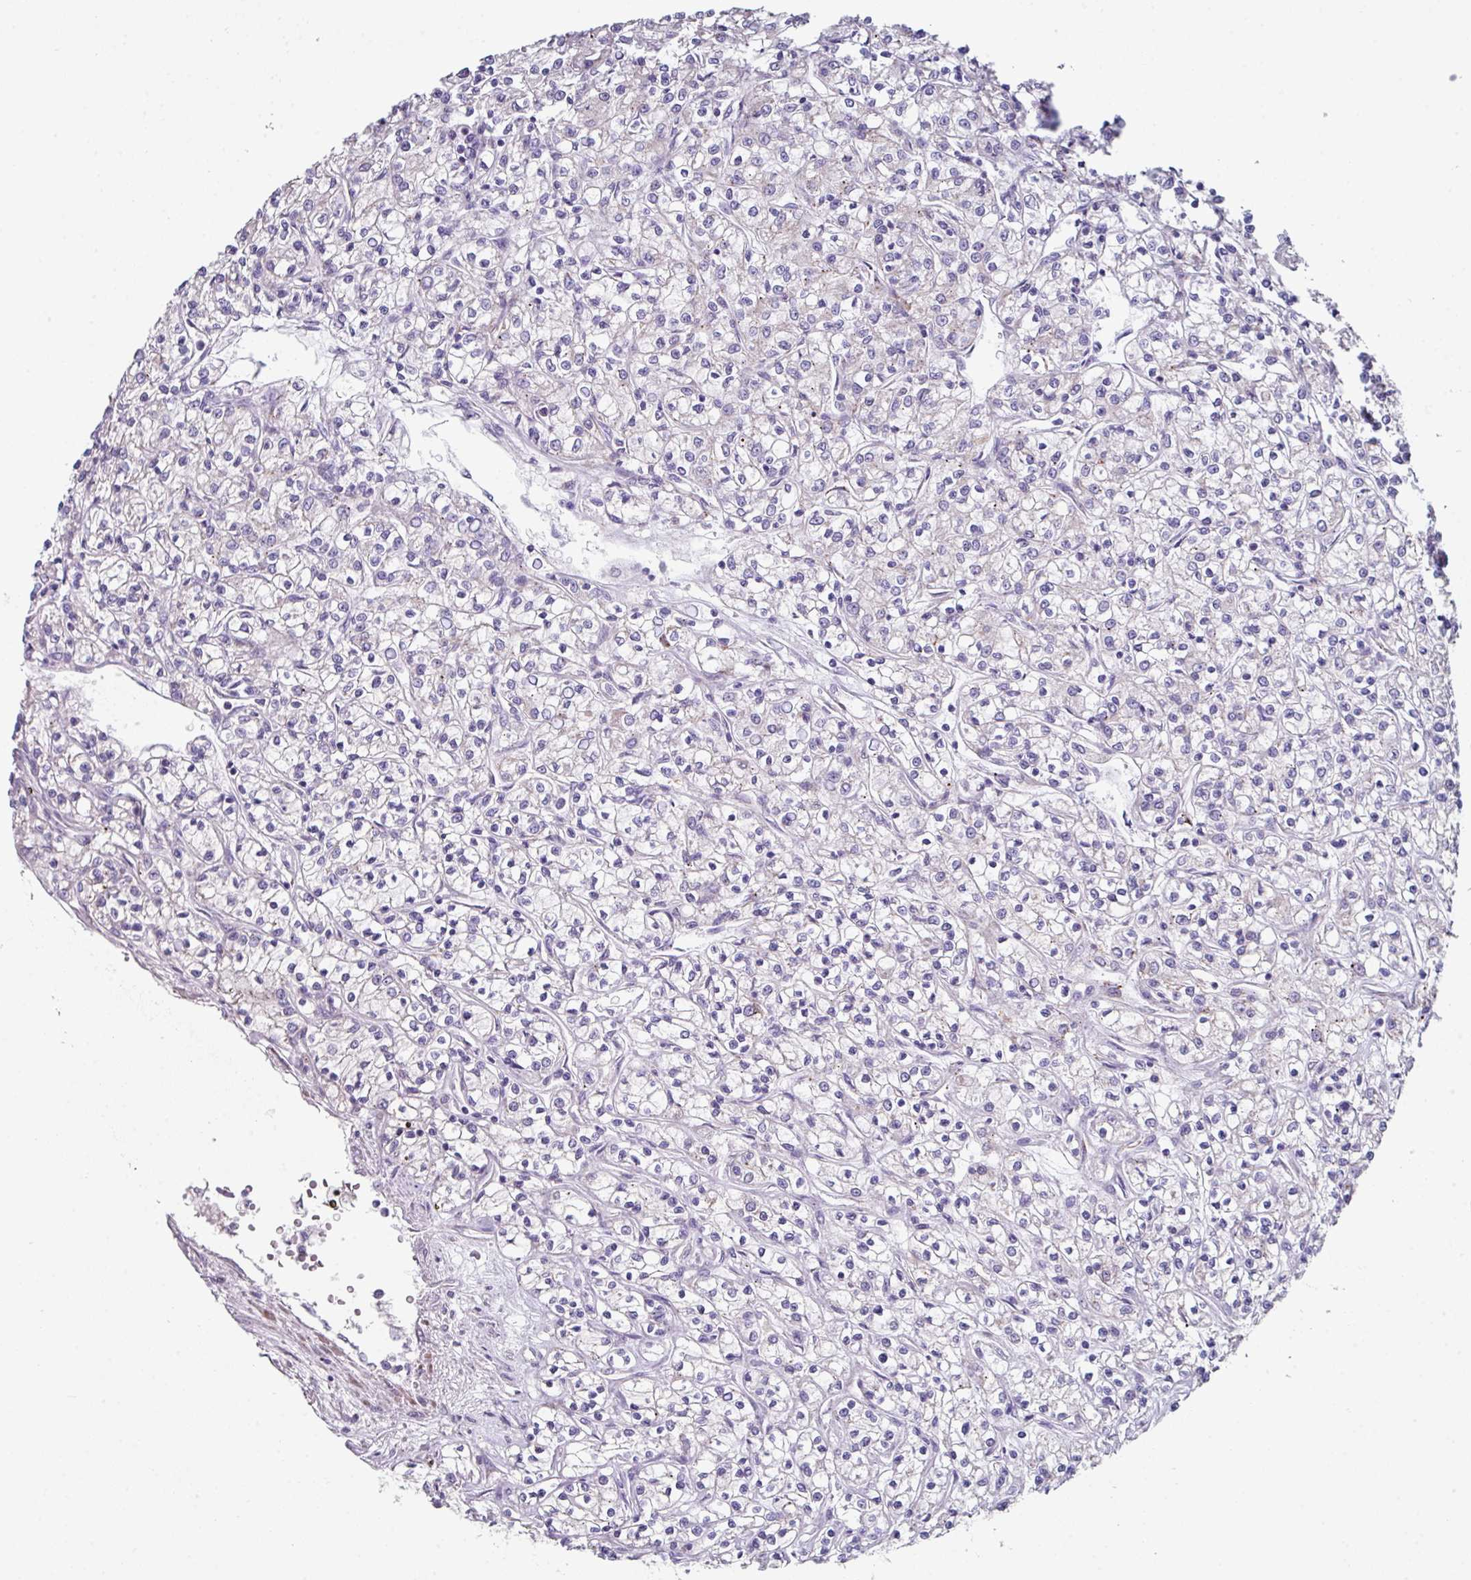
{"staining": {"intensity": "negative", "quantity": "none", "location": "none"}, "tissue": "renal cancer", "cell_type": "Tumor cells", "image_type": "cancer", "snomed": [{"axis": "morphology", "description": "Adenocarcinoma, NOS"}, {"axis": "topography", "description": "Kidney"}], "caption": "DAB immunohistochemical staining of renal cancer reveals no significant staining in tumor cells.", "gene": "BMS1", "patient": {"sex": "female", "age": 59}}